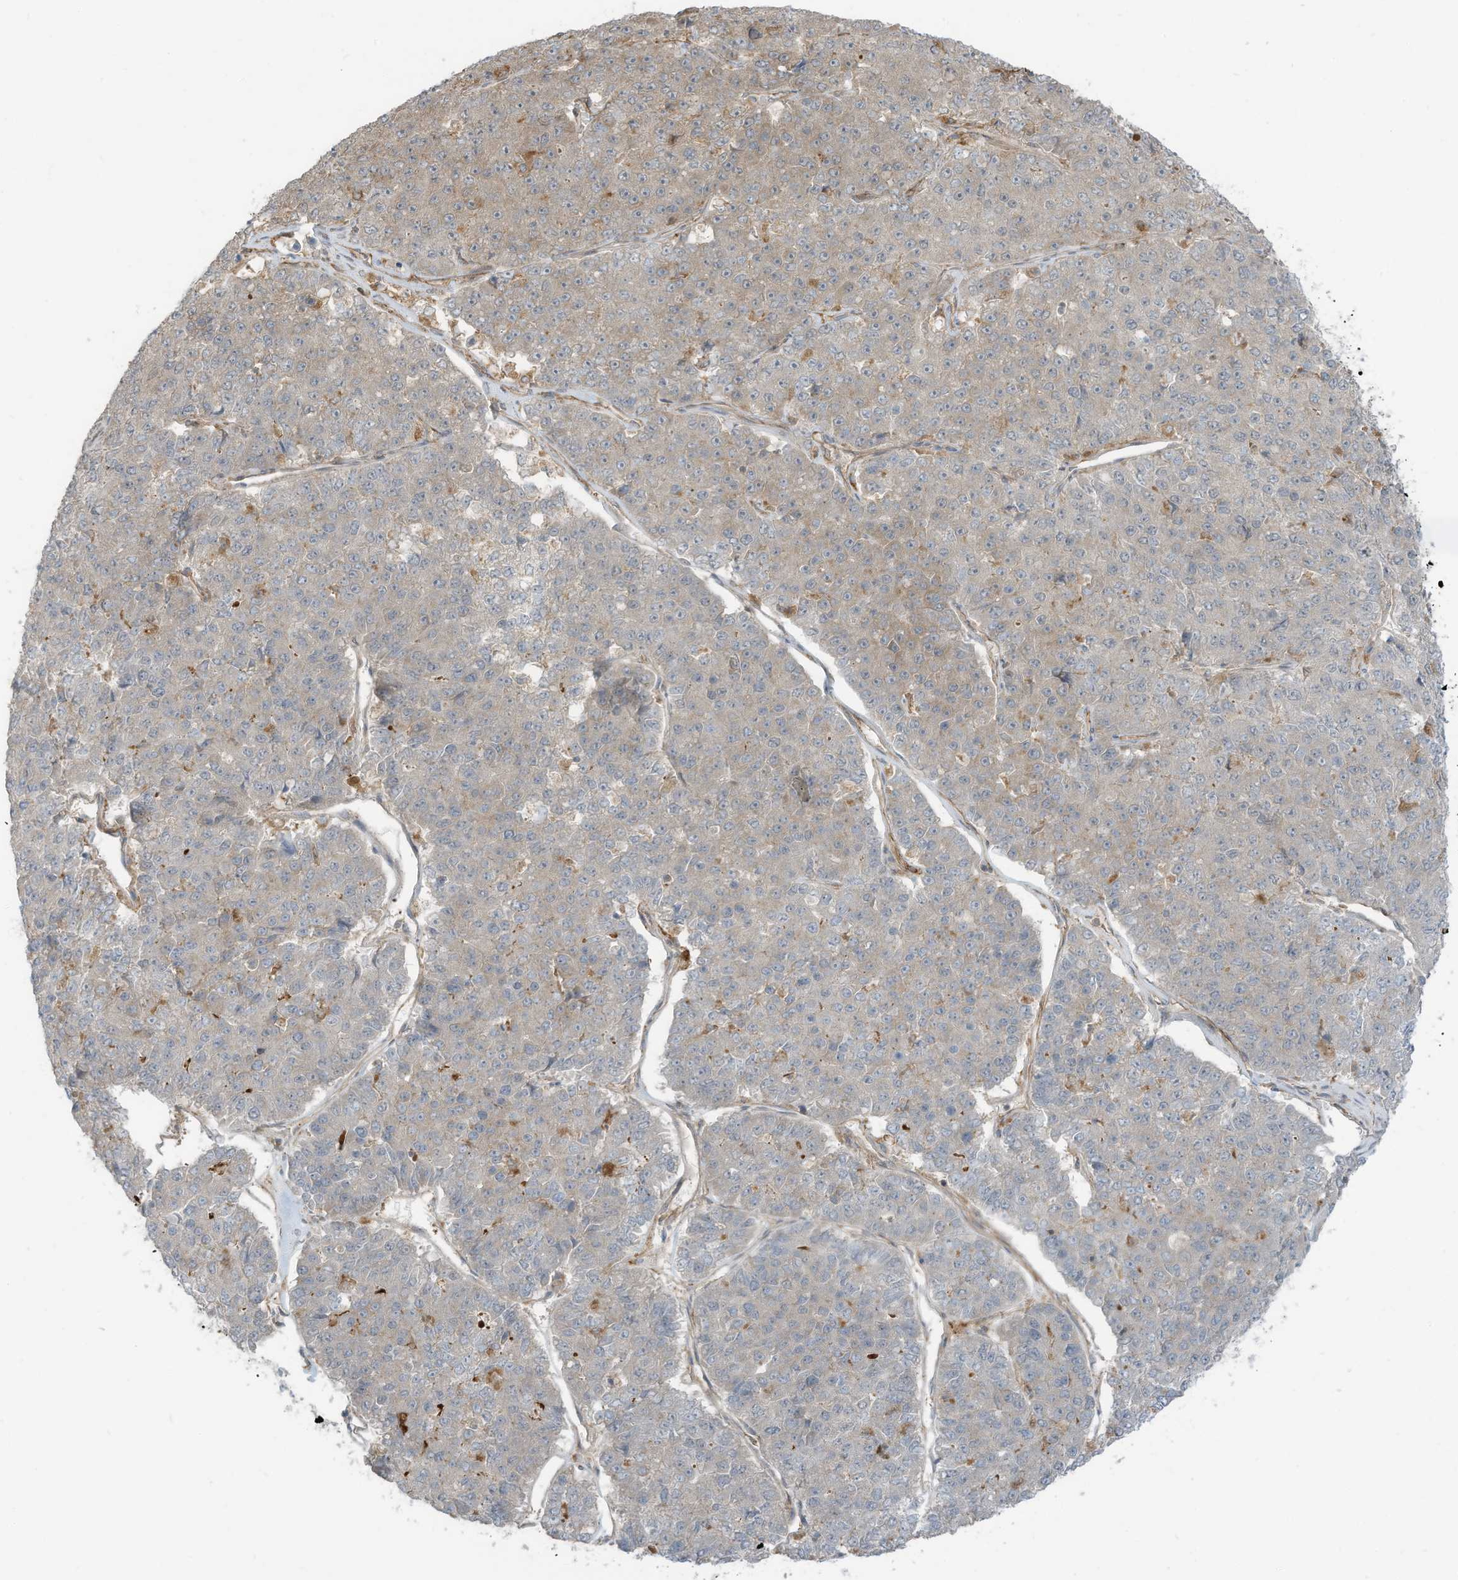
{"staining": {"intensity": "negative", "quantity": "none", "location": "none"}, "tissue": "pancreatic cancer", "cell_type": "Tumor cells", "image_type": "cancer", "snomed": [{"axis": "morphology", "description": "Adenocarcinoma, NOS"}, {"axis": "topography", "description": "Pancreas"}], "caption": "A histopathology image of pancreatic cancer (adenocarcinoma) stained for a protein displays no brown staining in tumor cells. Nuclei are stained in blue.", "gene": "DZIP3", "patient": {"sex": "male", "age": 50}}